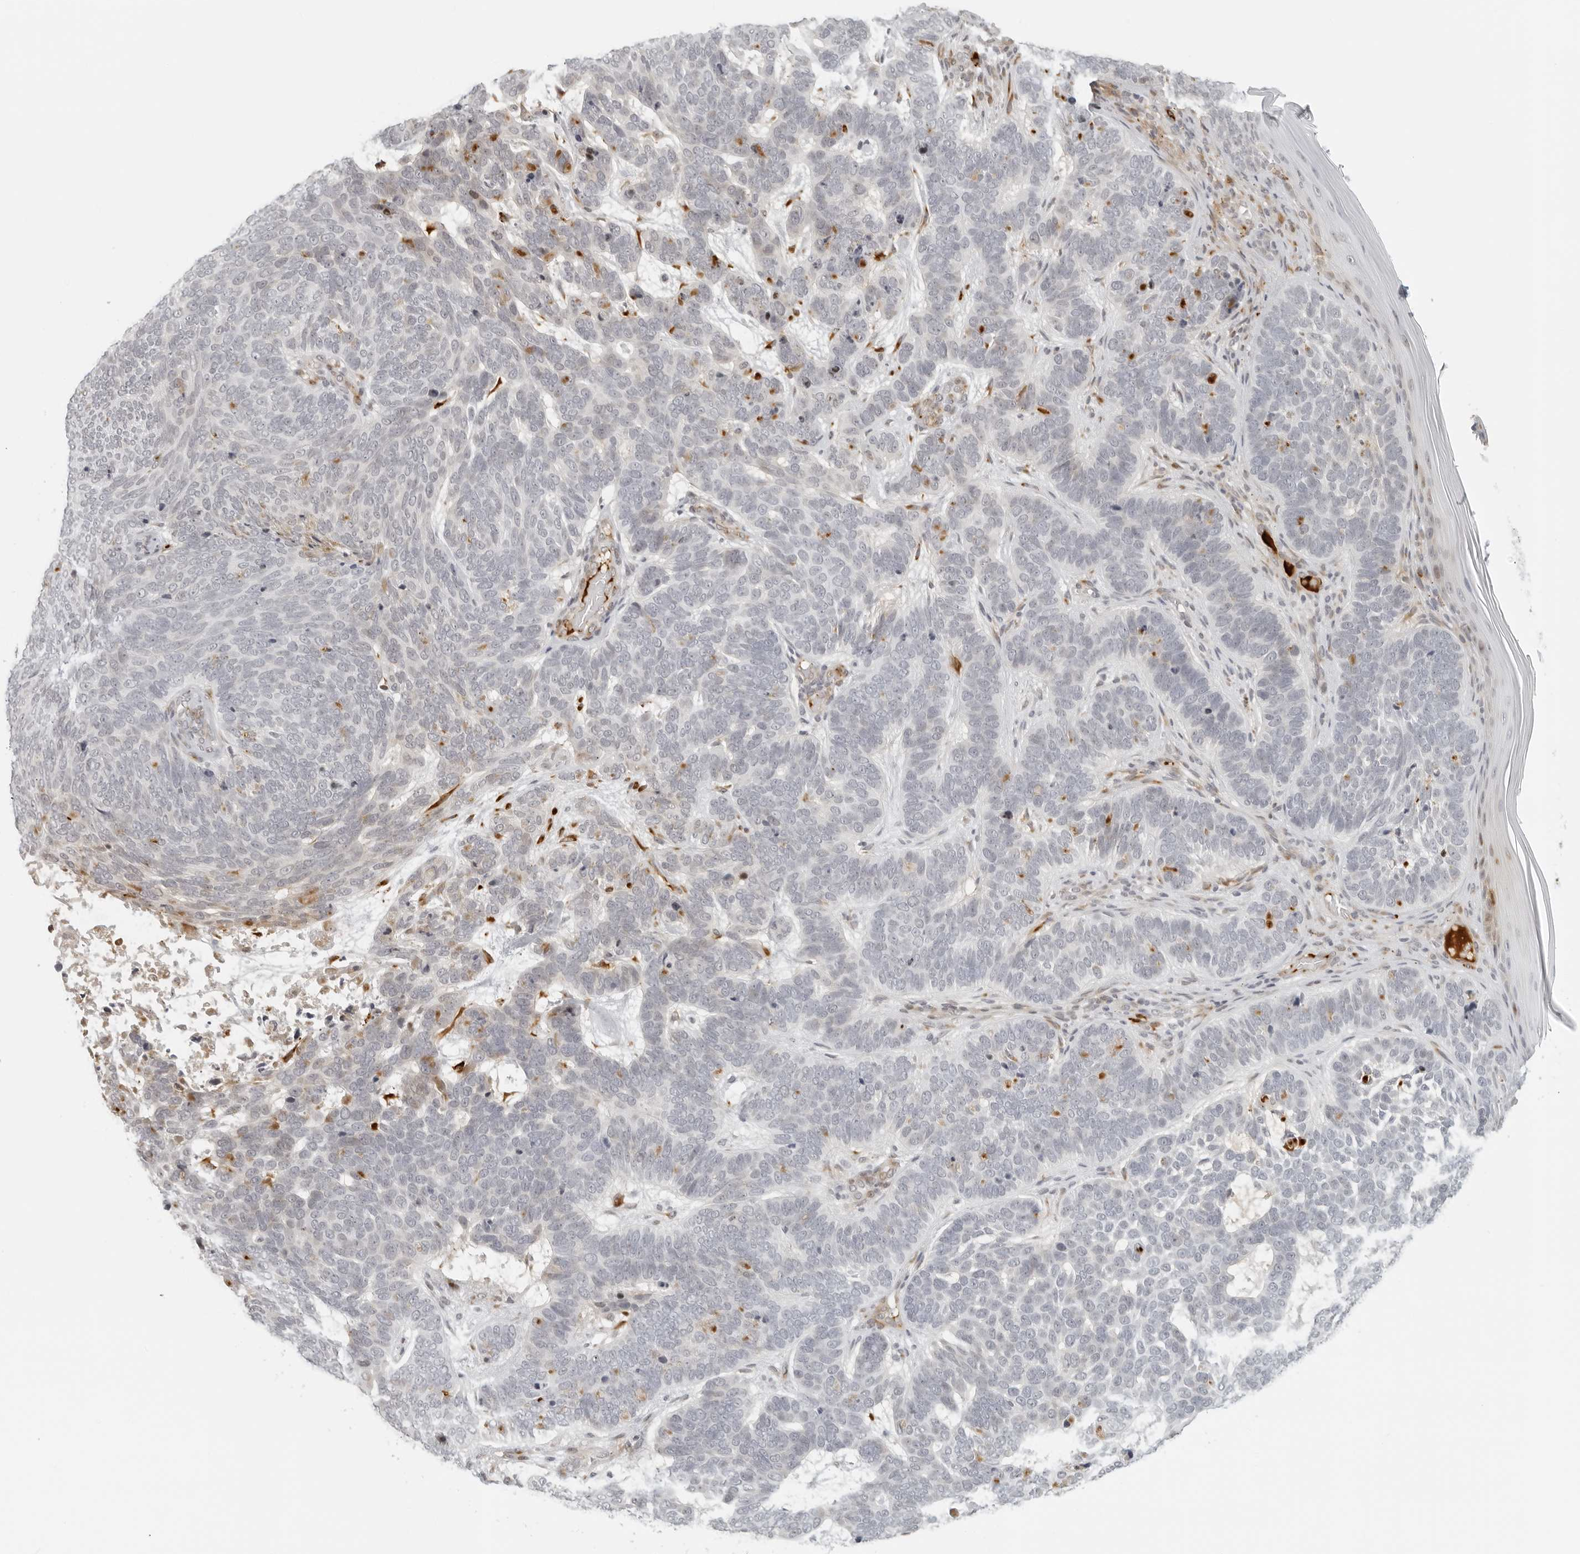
{"staining": {"intensity": "negative", "quantity": "none", "location": "none"}, "tissue": "skin cancer", "cell_type": "Tumor cells", "image_type": "cancer", "snomed": [{"axis": "morphology", "description": "Basal cell carcinoma"}, {"axis": "topography", "description": "Skin"}], "caption": "Immunohistochemistry photomicrograph of human skin basal cell carcinoma stained for a protein (brown), which shows no positivity in tumor cells.", "gene": "ZNF678", "patient": {"sex": "female", "age": 85}}